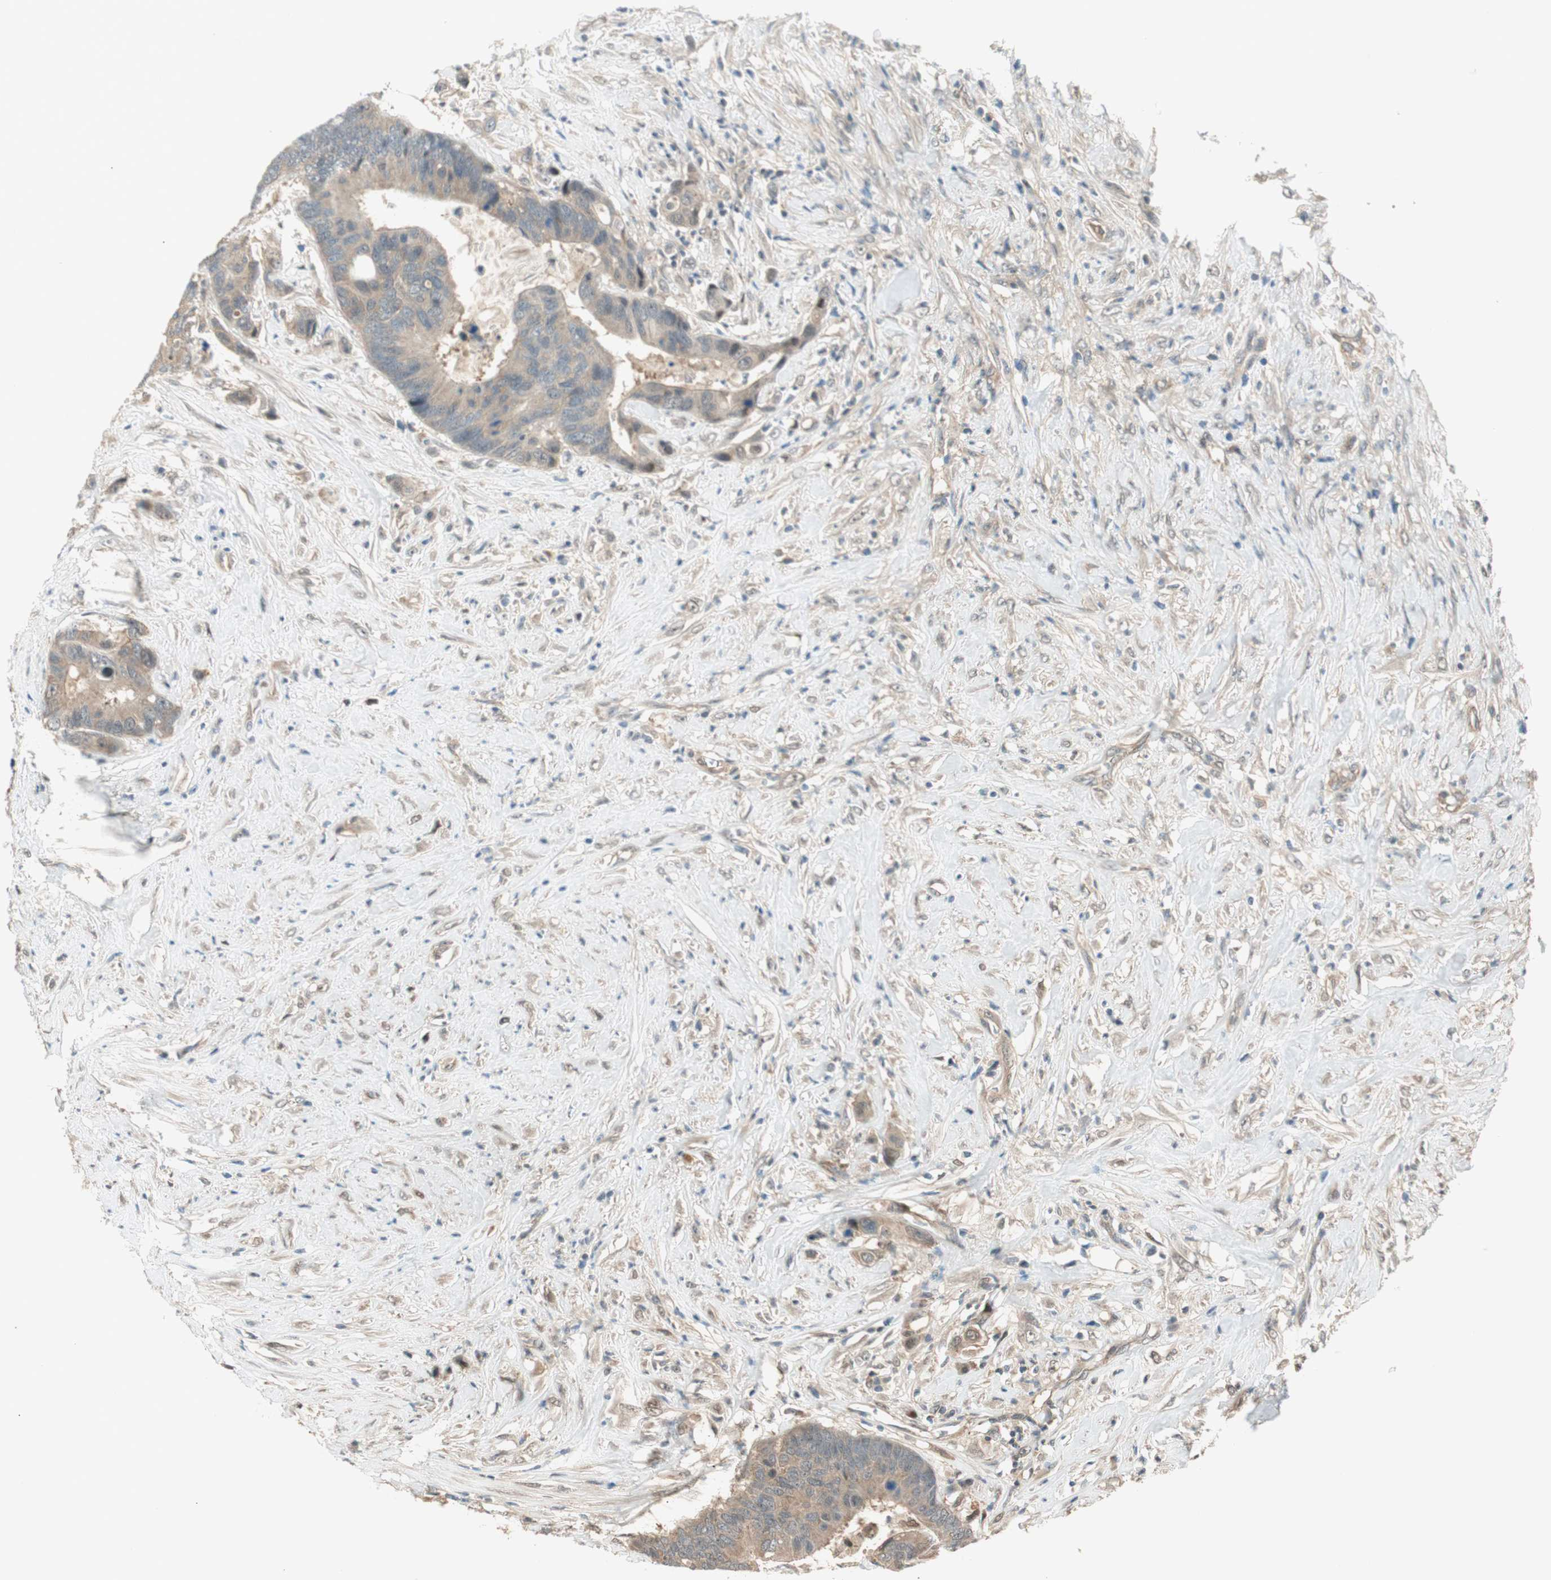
{"staining": {"intensity": "moderate", "quantity": ">75%", "location": "cytoplasmic/membranous"}, "tissue": "colorectal cancer", "cell_type": "Tumor cells", "image_type": "cancer", "snomed": [{"axis": "morphology", "description": "Adenocarcinoma, NOS"}, {"axis": "topography", "description": "Rectum"}], "caption": "Tumor cells show medium levels of moderate cytoplasmic/membranous positivity in approximately >75% of cells in adenocarcinoma (colorectal).", "gene": "PSMD8", "patient": {"sex": "male", "age": 55}}